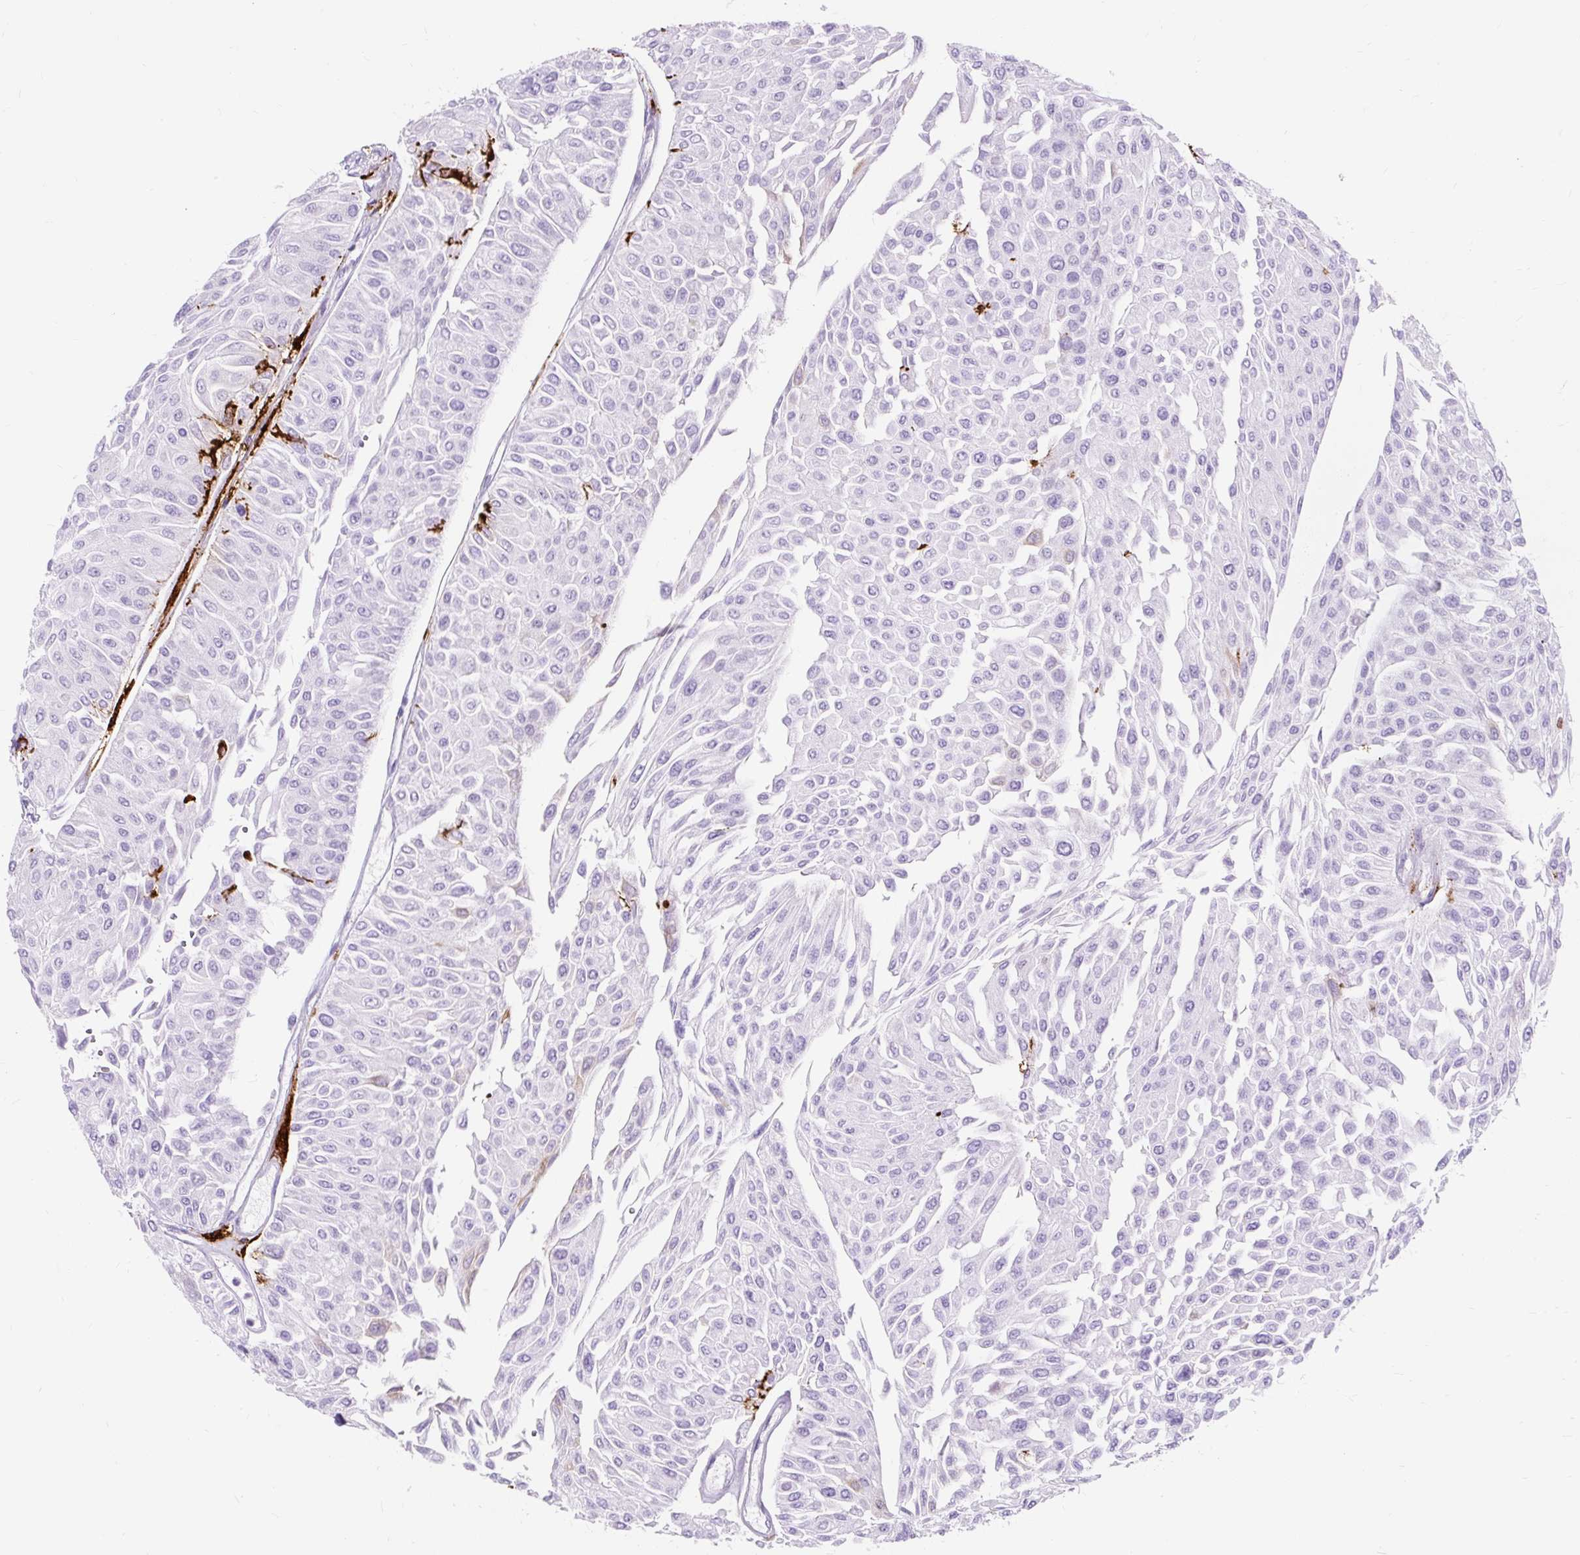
{"staining": {"intensity": "negative", "quantity": "none", "location": "none"}, "tissue": "urothelial cancer", "cell_type": "Tumor cells", "image_type": "cancer", "snomed": [{"axis": "morphology", "description": "Urothelial carcinoma, Low grade"}, {"axis": "topography", "description": "Urinary bladder"}], "caption": "IHC photomicrograph of human low-grade urothelial carcinoma stained for a protein (brown), which demonstrates no expression in tumor cells. (Brightfield microscopy of DAB immunohistochemistry (IHC) at high magnification).", "gene": "HLA-DRA", "patient": {"sex": "male", "age": 67}}